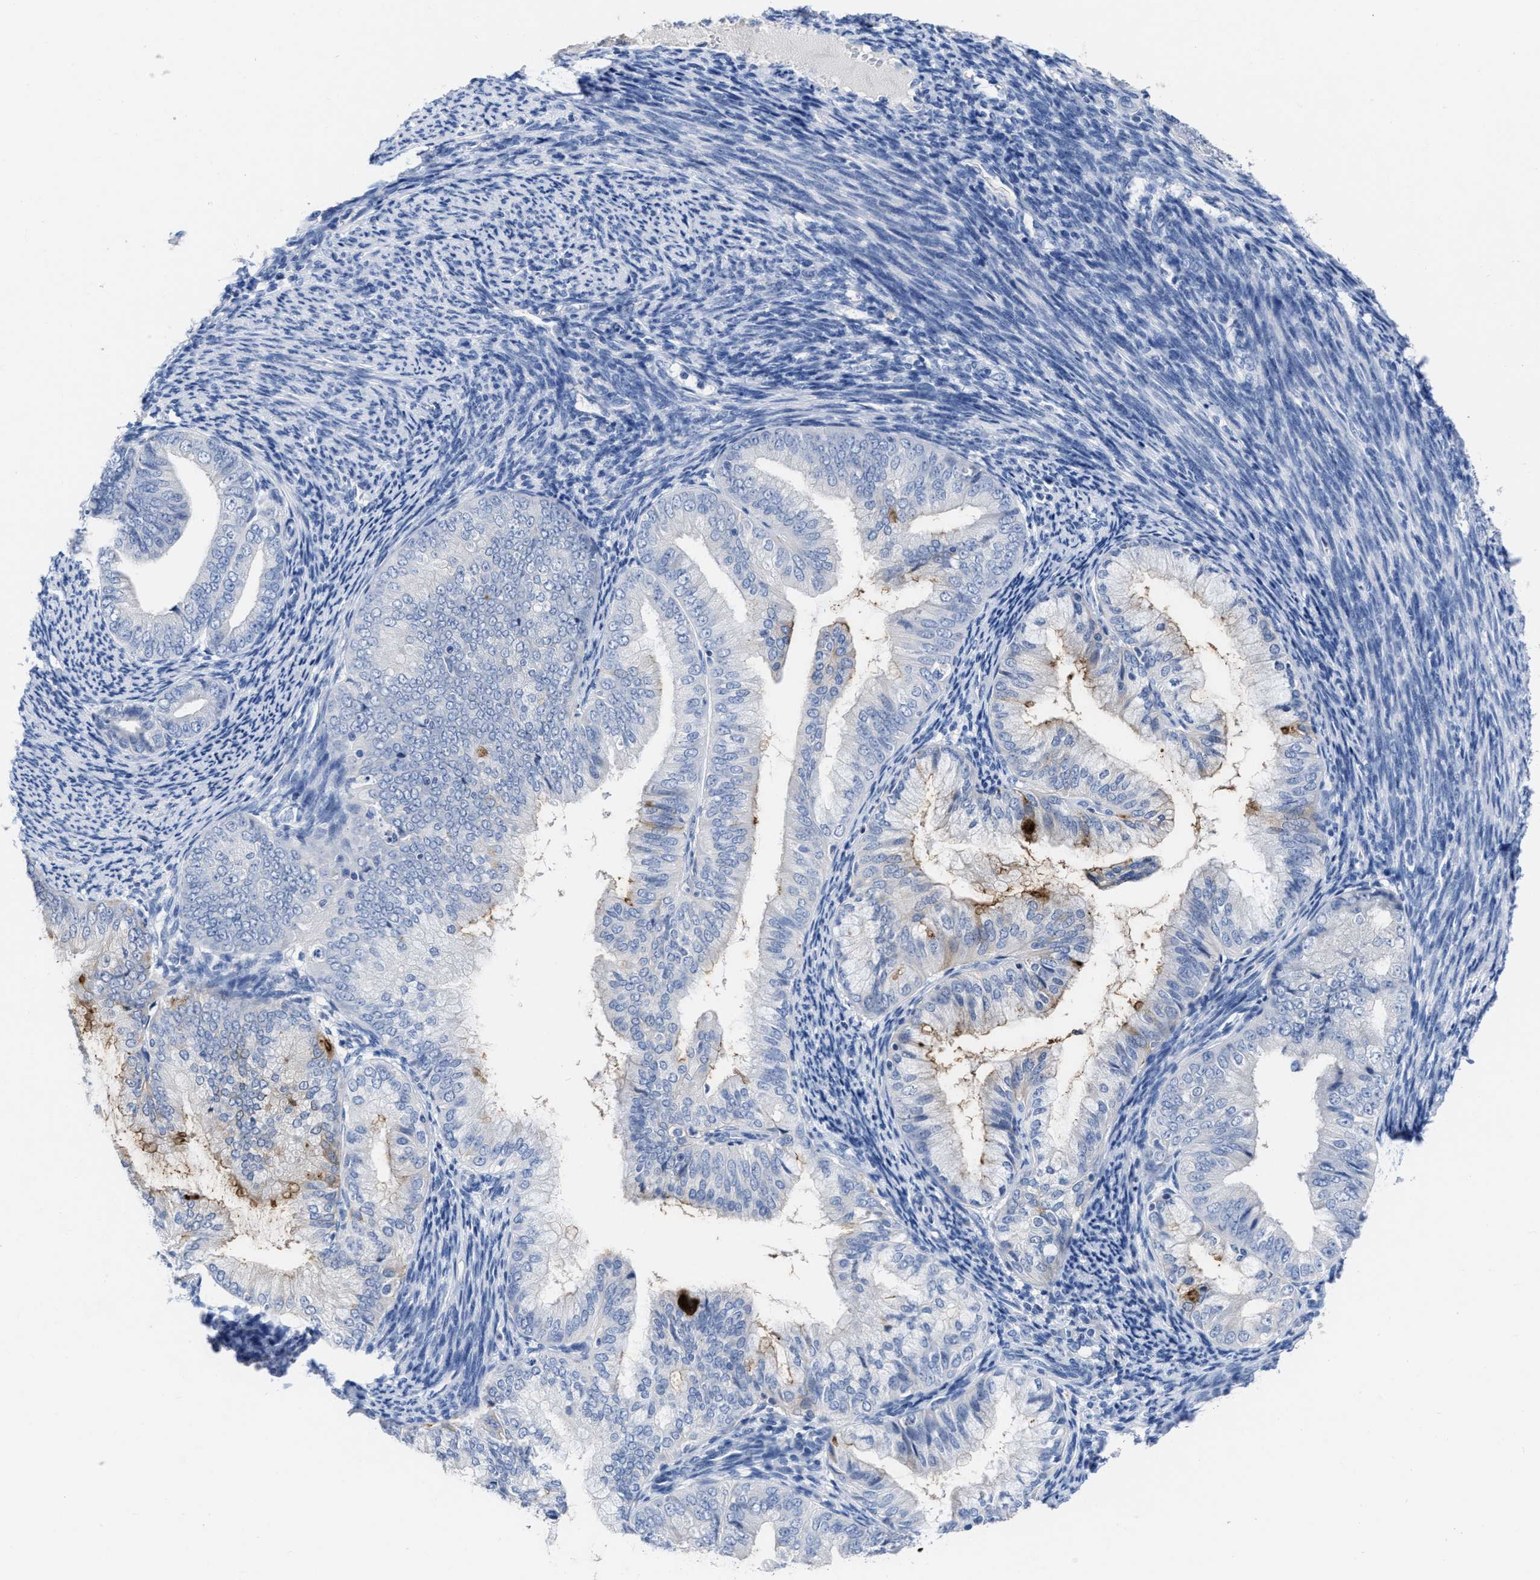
{"staining": {"intensity": "moderate", "quantity": "<25%", "location": "cytoplasmic/membranous"}, "tissue": "endometrial cancer", "cell_type": "Tumor cells", "image_type": "cancer", "snomed": [{"axis": "morphology", "description": "Adenocarcinoma, NOS"}, {"axis": "topography", "description": "Endometrium"}], "caption": "The micrograph displays a brown stain indicating the presence of a protein in the cytoplasmic/membranous of tumor cells in endometrial cancer (adenocarcinoma).", "gene": "CEACAM5", "patient": {"sex": "female", "age": 63}}